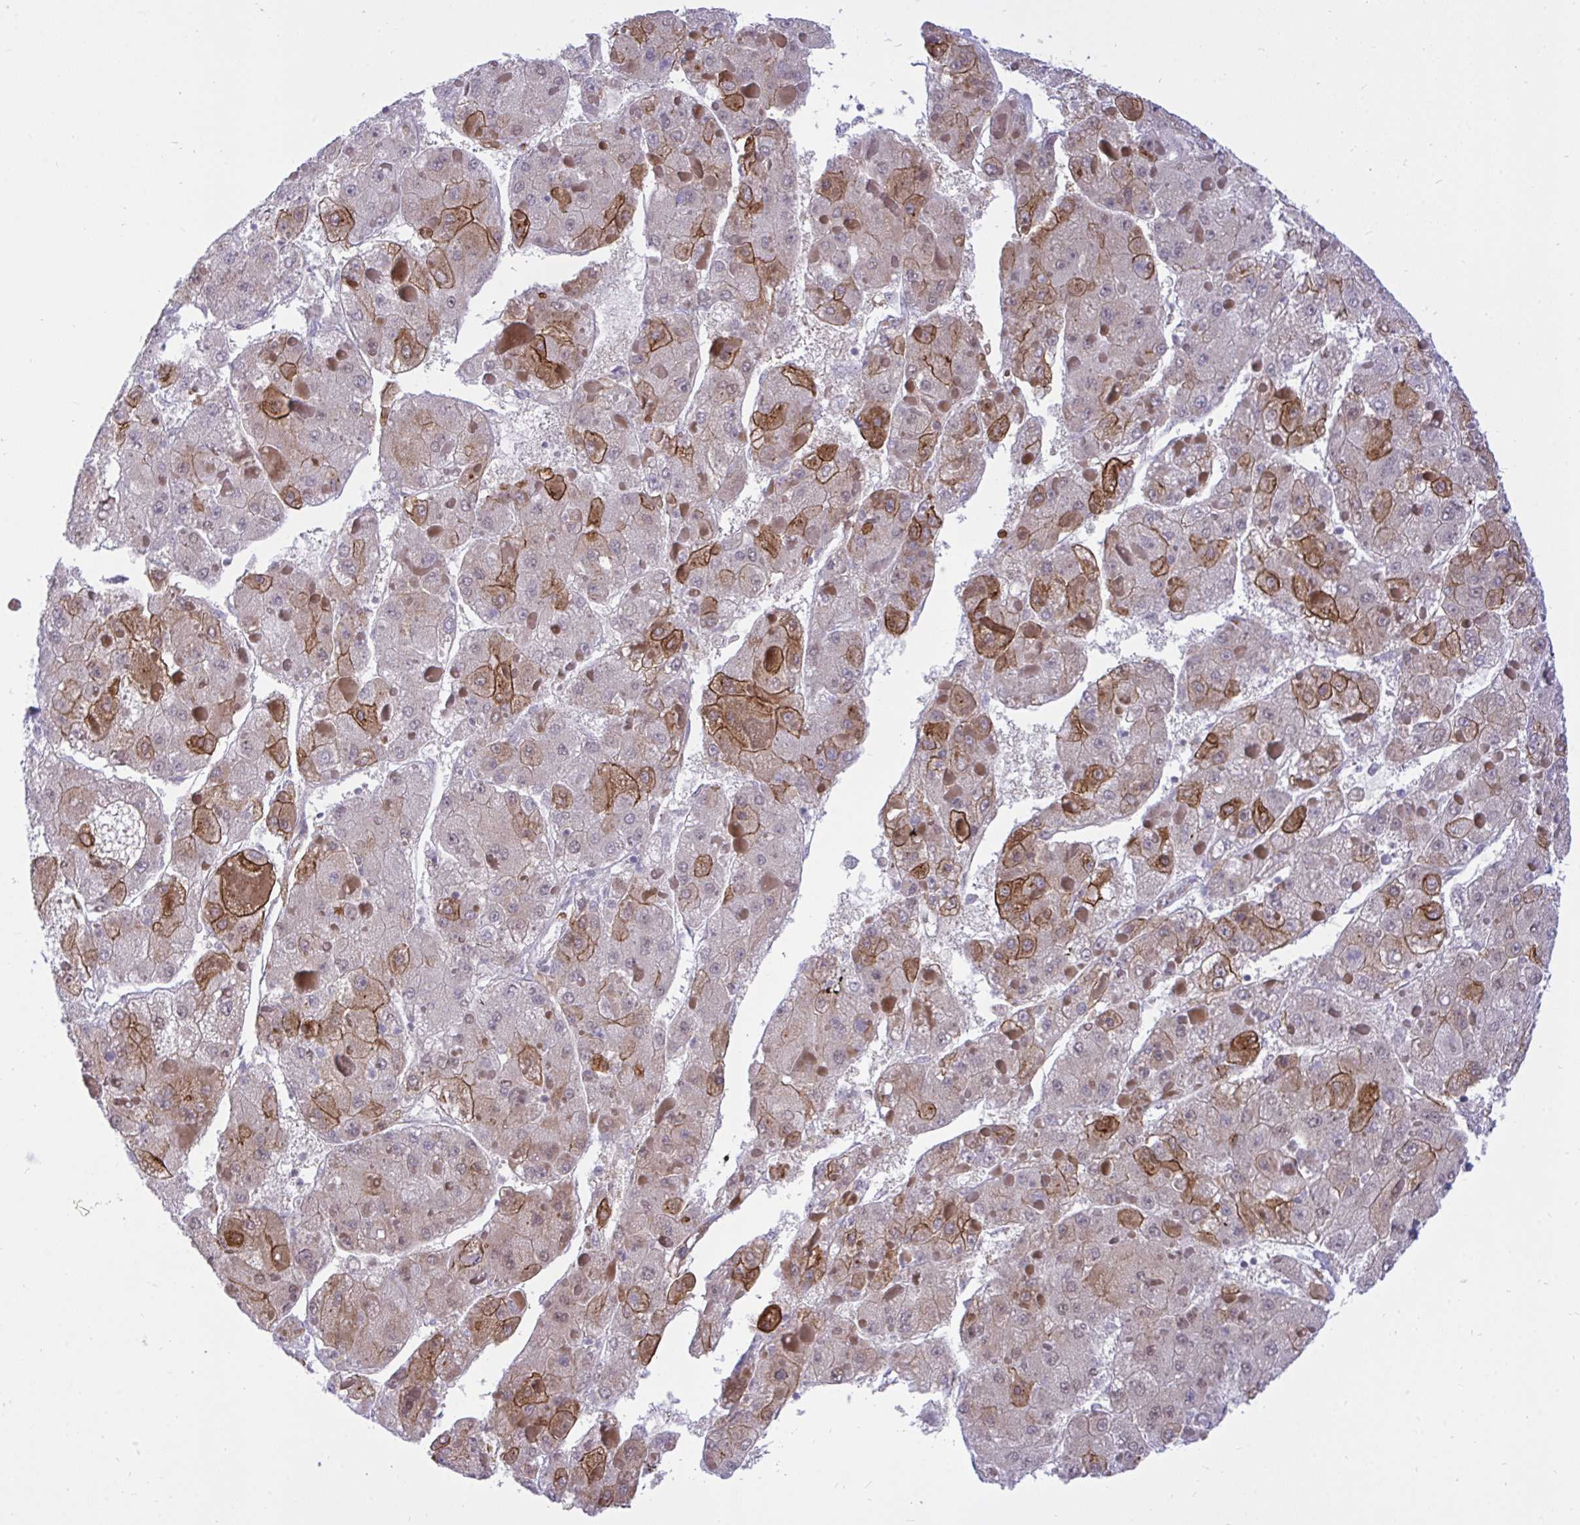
{"staining": {"intensity": "moderate", "quantity": "25%-75%", "location": "cytoplasmic/membranous"}, "tissue": "liver cancer", "cell_type": "Tumor cells", "image_type": "cancer", "snomed": [{"axis": "morphology", "description": "Carcinoma, Hepatocellular, NOS"}, {"axis": "topography", "description": "Liver"}], "caption": "Immunohistochemical staining of liver cancer exhibits medium levels of moderate cytoplasmic/membranous protein staining in about 25%-75% of tumor cells. (DAB (3,3'-diaminobenzidine) IHC with brightfield microscopy, high magnification).", "gene": "EPOP", "patient": {"sex": "female", "age": 73}}